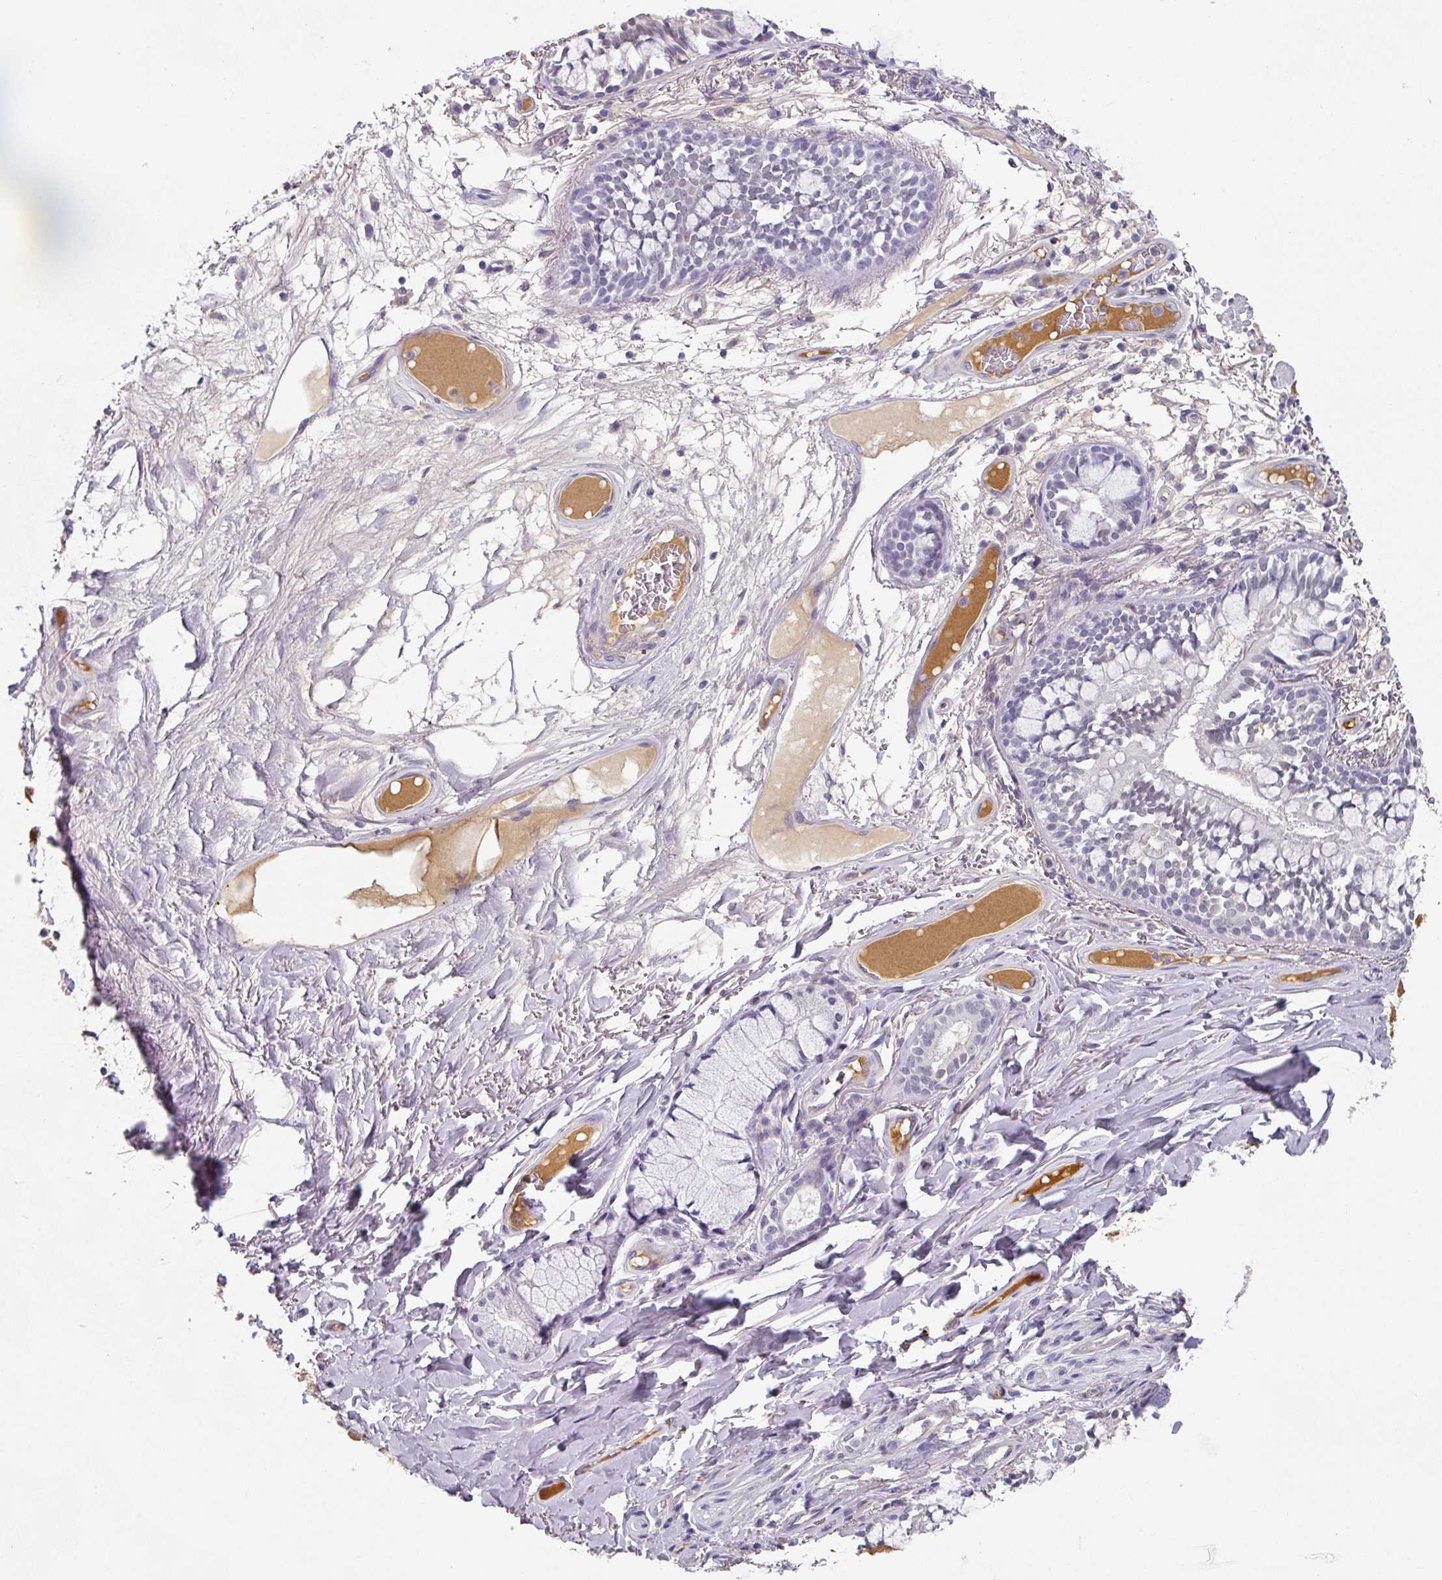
{"staining": {"intensity": "negative", "quantity": "none", "location": "none"}, "tissue": "adipose tissue", "cell_type": "Adipocytes", "image_type": "normal", "snomed": [{"axis": "morphology", "description": "Normal tissue, NOS"}, {"axis": "topography", "description": "Bronchus"}], "caption": "This is an IHC histopathology image of normal adipose tissue. There is no expression in adipocytes.", "gene": "C1QB", "patient": {"sex": "male", "age": 70}}